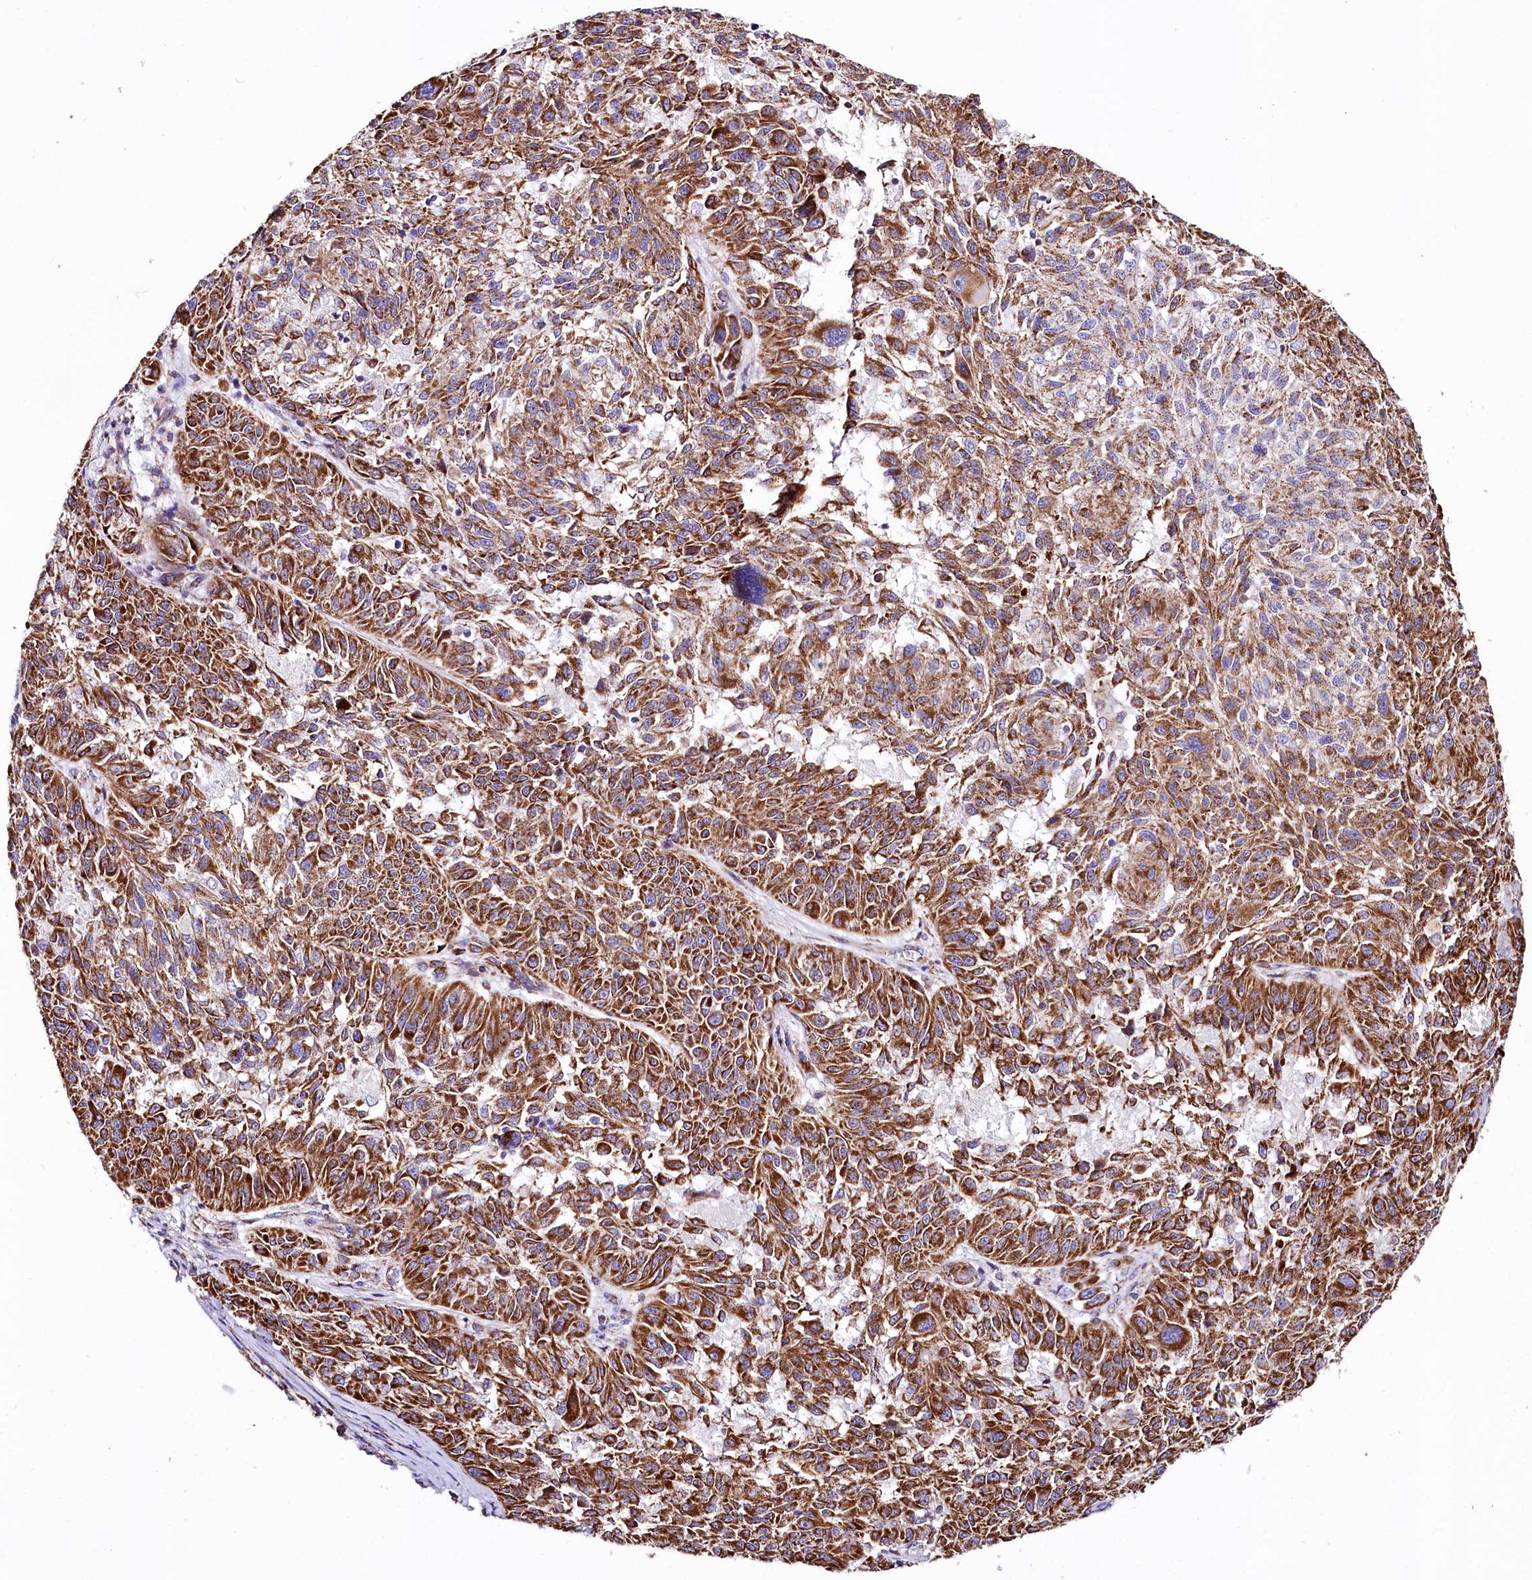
{"staining": {"intensity": "strong", "quantity": ">75%", "location": "cytoplasmic/membranous"}, "tissue": "melanoma", "cell_type": "Tumor cells", "image_type": "cancer", "snomed": [{"axis": "morphology", "description": "Malignant melanoma, NOS"}, {"axis": "topography", "description": "Skin"}], "caption": "A high amount of strong cytoplasmic/membranous positivity is identified in approximately >75% of tumor cells in melanoma tissue. (DAB IHC, brown staining for protein, blue staining for nuclei).", "gene": "APLP2", "patient": {"sex": "male", "age": 53}}